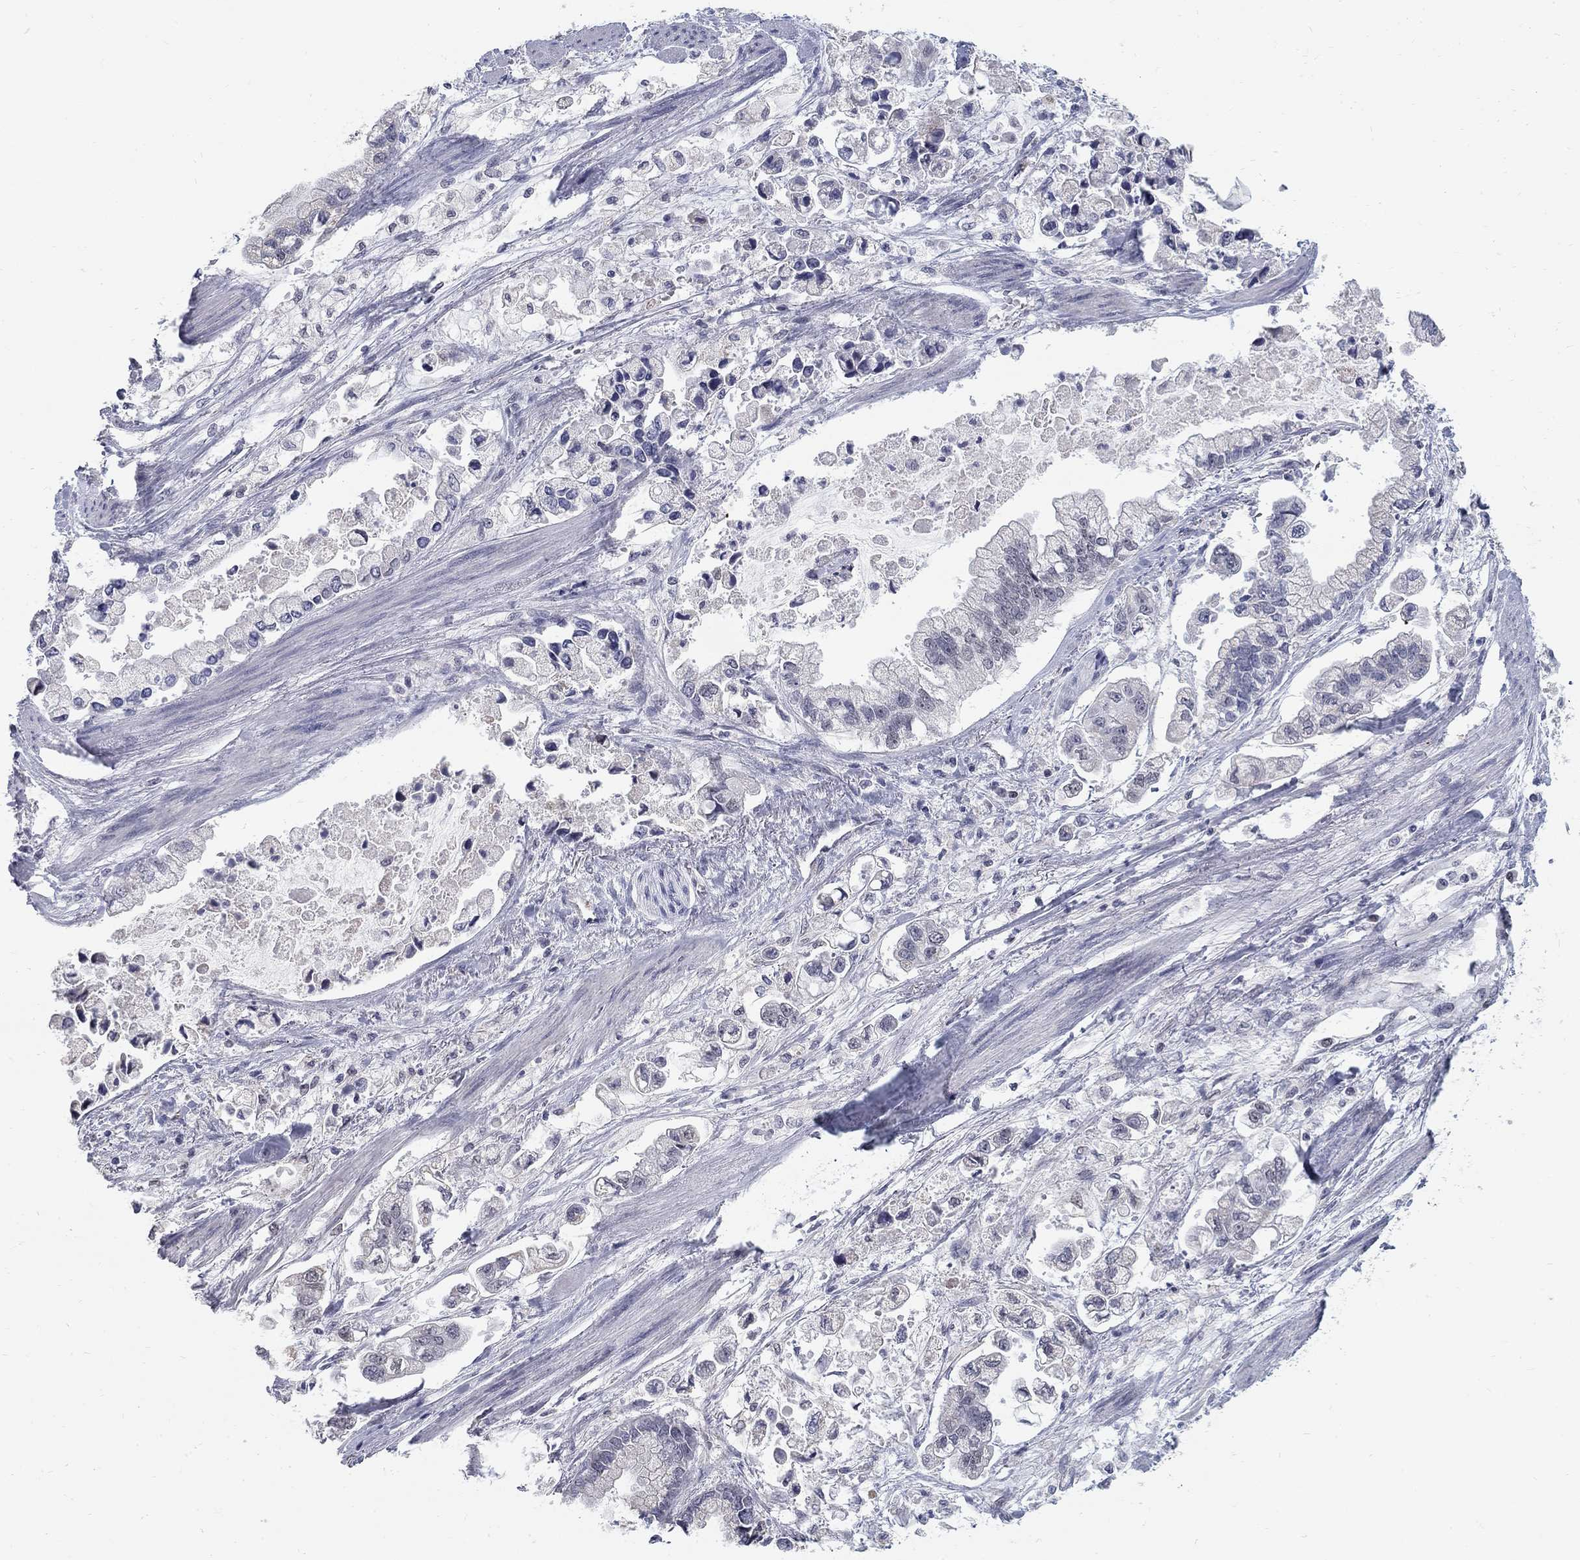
{"staining": {"intensity": "negative", "quantity": "none", "location": "none"}, "tissue": "stomach cancer", "cell_type": "Tumor cells", "image_type": "cancer", "snomed": [{"axis": "morphology", "description": "Normal tissue, NOS"}, {"axis": "morphology", "description": "Adenocarcinoma, NOS"}, {"axis": "topography", "description": "Stomach"}], "caption": "Immunohistochemistry (IHC) of human stomach cancer reveals no staining in tumor cells.", "gene": "GCFC2", "patient": {"sex": "male", "age": 62}}